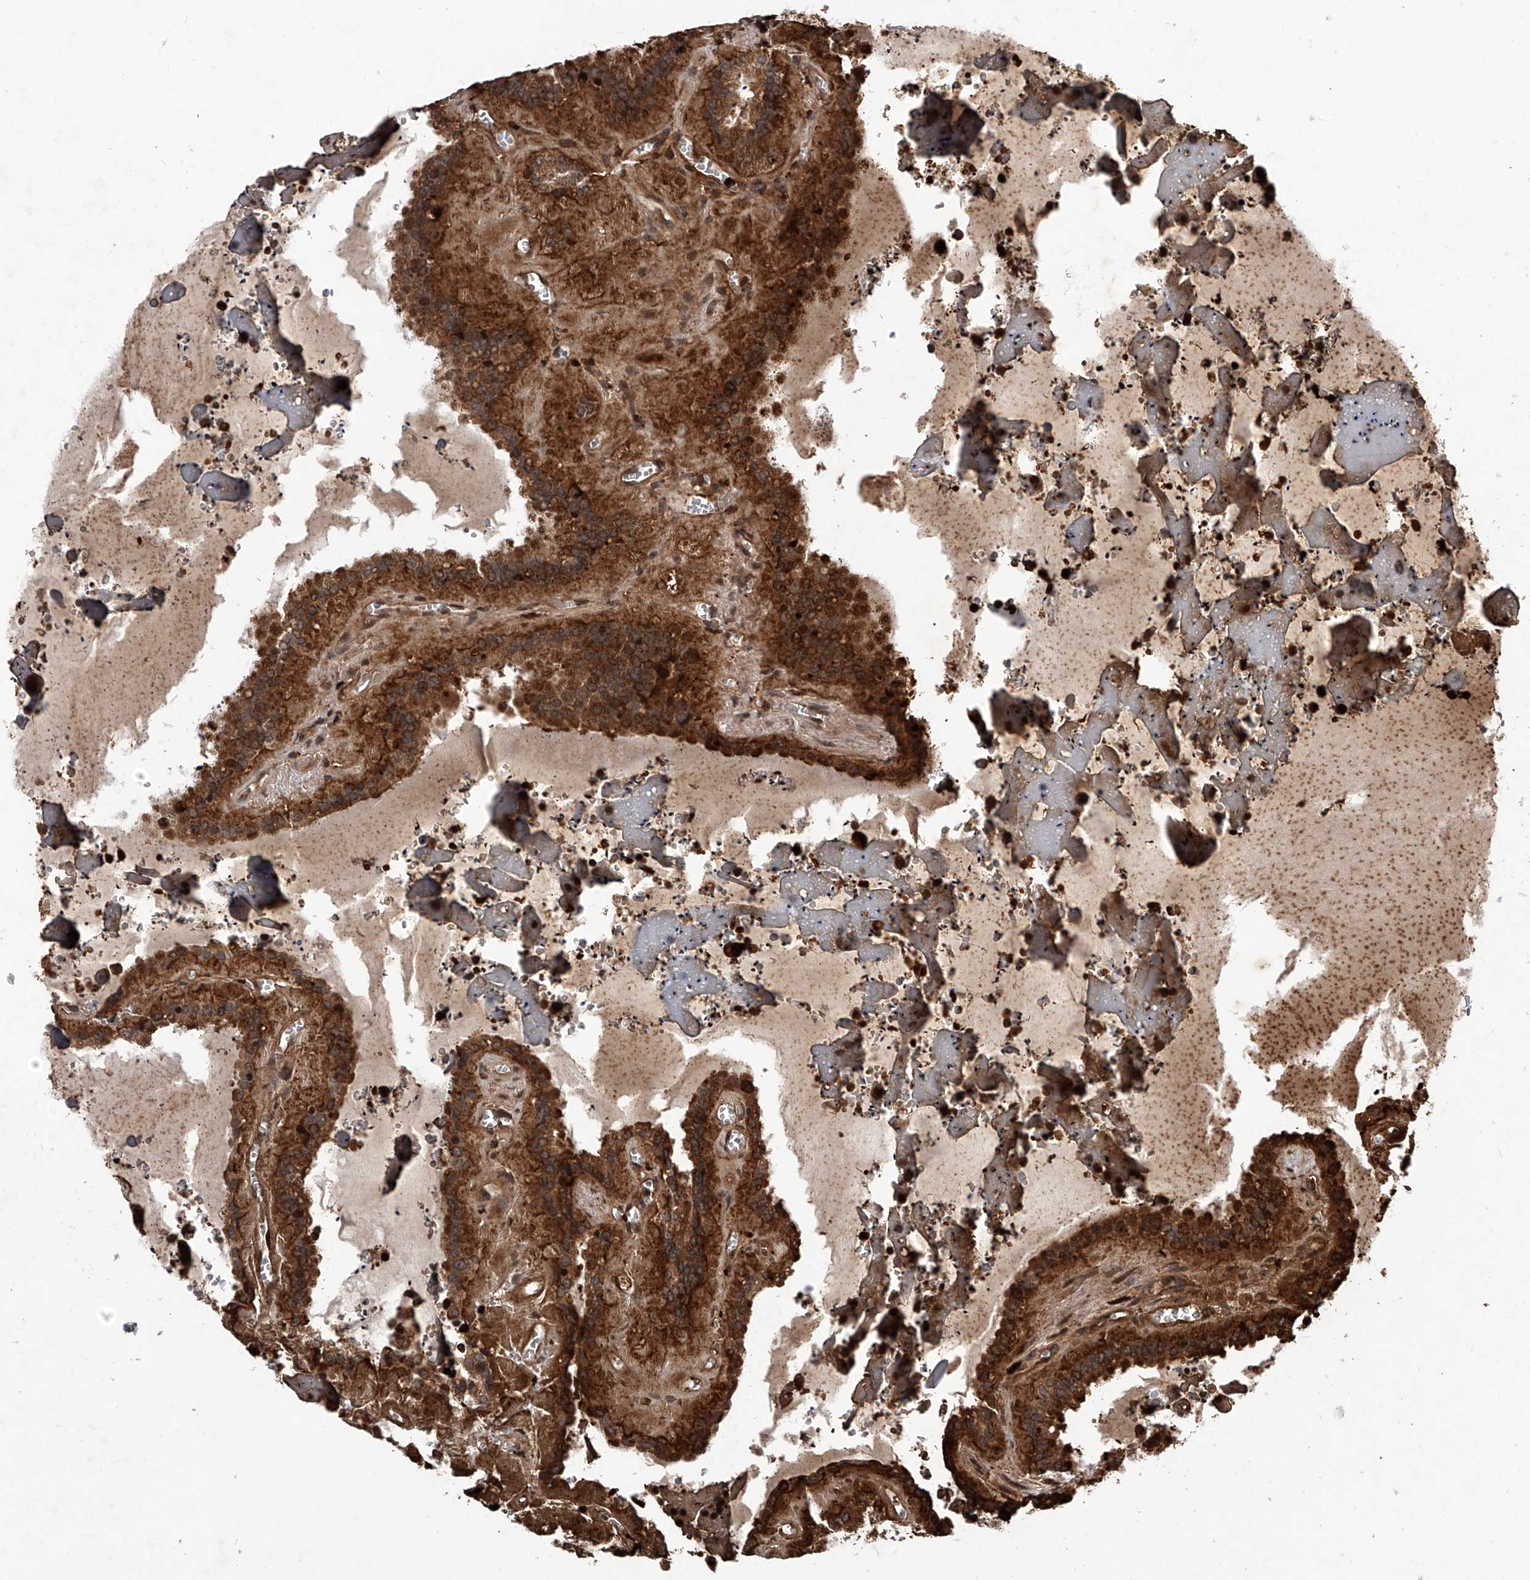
{"staining": {"intensity": "strong", "quantity": ">75%", "location": "cytoplasmic/membranous"}, "tissue": "seminal vesicle", "cell_type": "Glandular cells", "image_type": "normal", "snomed": [{"axis": "morphology", "description": "Normal tissue, NOS"}, {"axis": "topography", "description": "Prostate"}, {"axis": "topography", "description": "Seminal veicle"}], "caption": "DAB immunohistochemical staining of benign human seminal vesicle demonstrates strong cytoplasmic/membranous protein expression in approximately >75% of glandular cells.", "gene": "MAP3K11", "patient": {"sex": "male", "age": 59}}